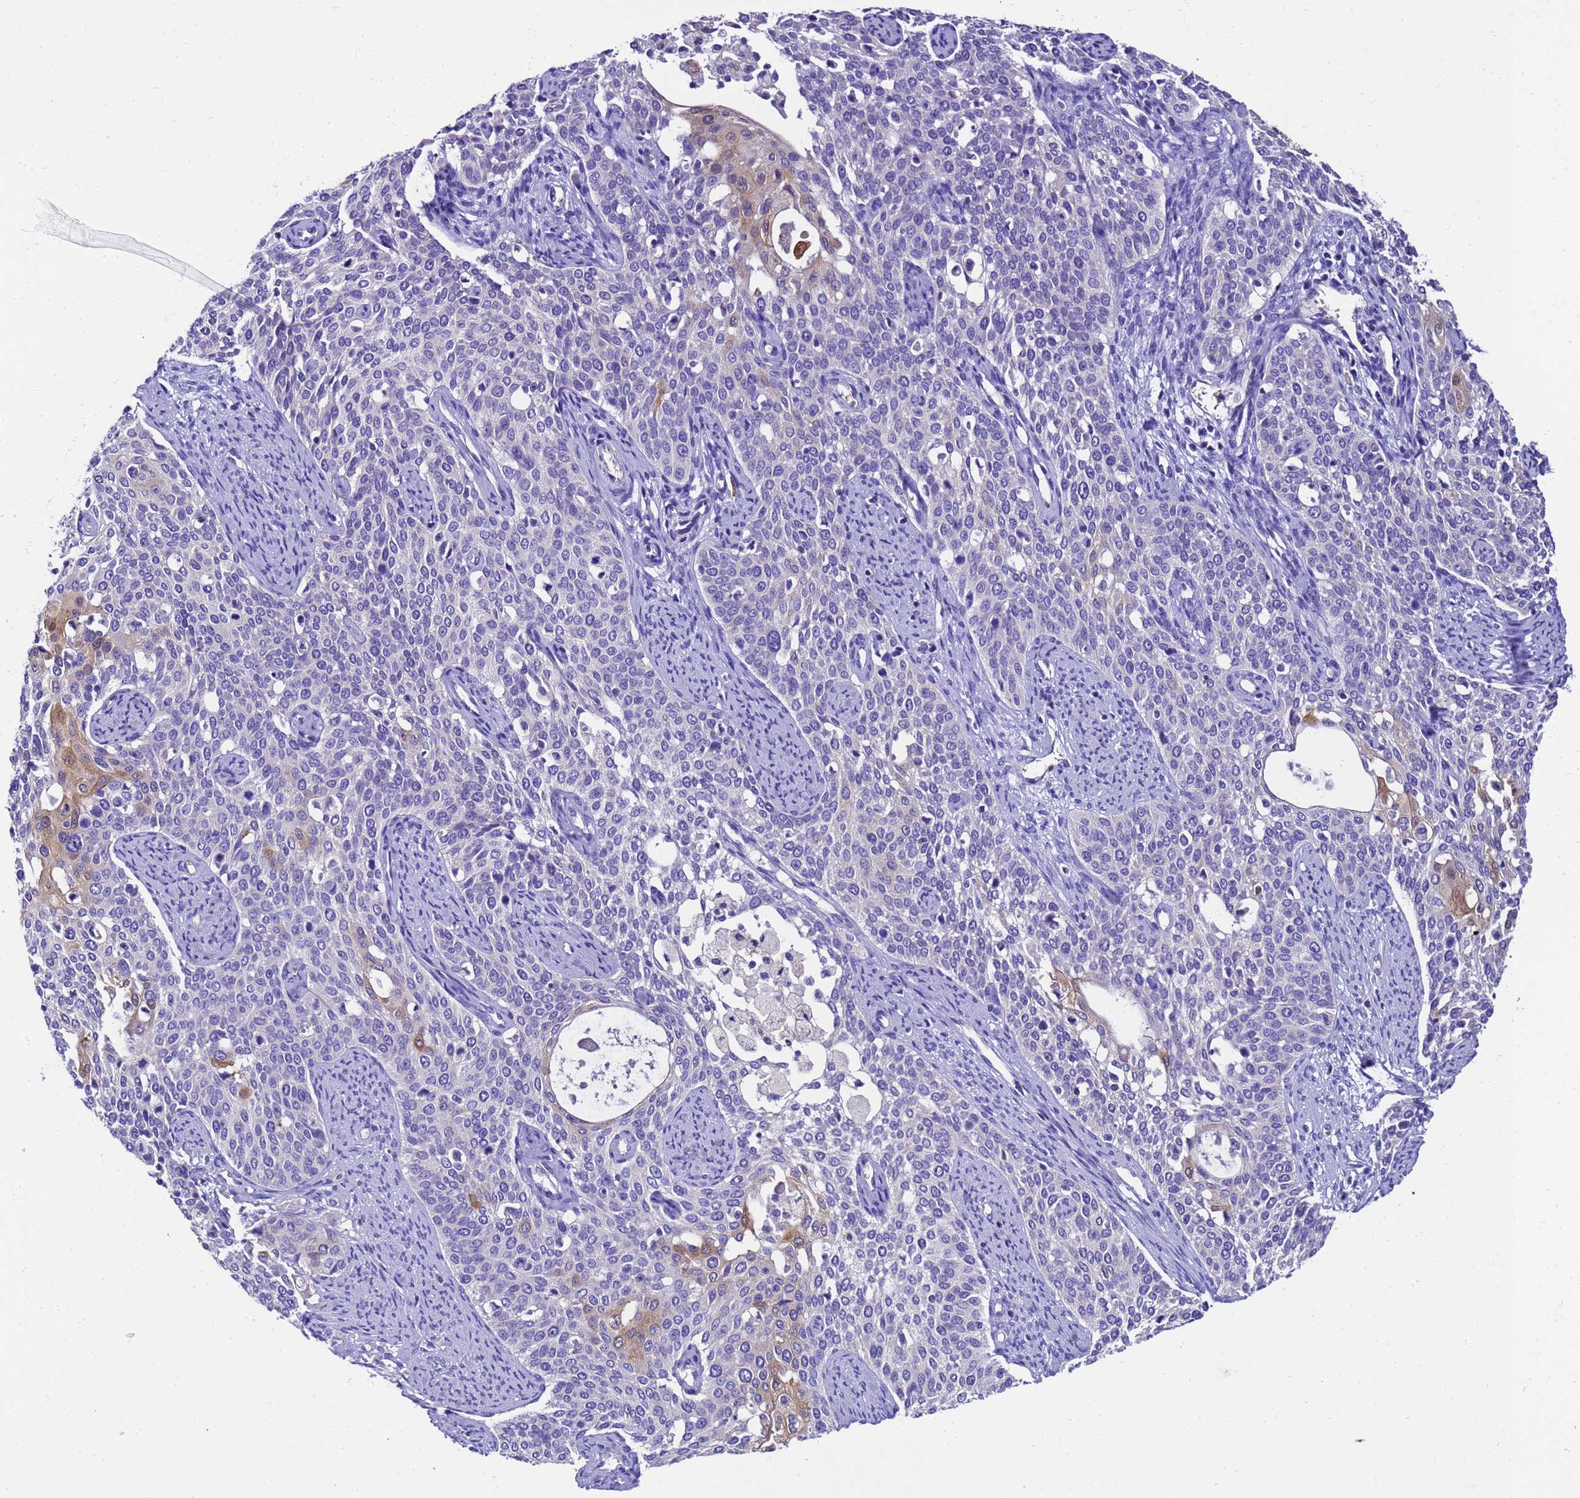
{"staining": {"intensity": "moderate", "quantity": "<25%", "location": "cytoplasmic/membranous"}, "tissue": "cervical cancer", "cell_type": "Tumor cells", "image_type": "cancer", "snomed": [{"axis": "morphology", "description": "Squamous cell carcinoma, NOS"}, {"axis": "topography", "description": "Cervix"}], "caption": "The image exhibits staining of squamous cell carcinoma (cervical), revealing moderate cytoplasmic/membranous protein staining (brown color) within tumor cells.", "gene": "UGT2A1", "patient": {"sex": "female", "age": 44}}